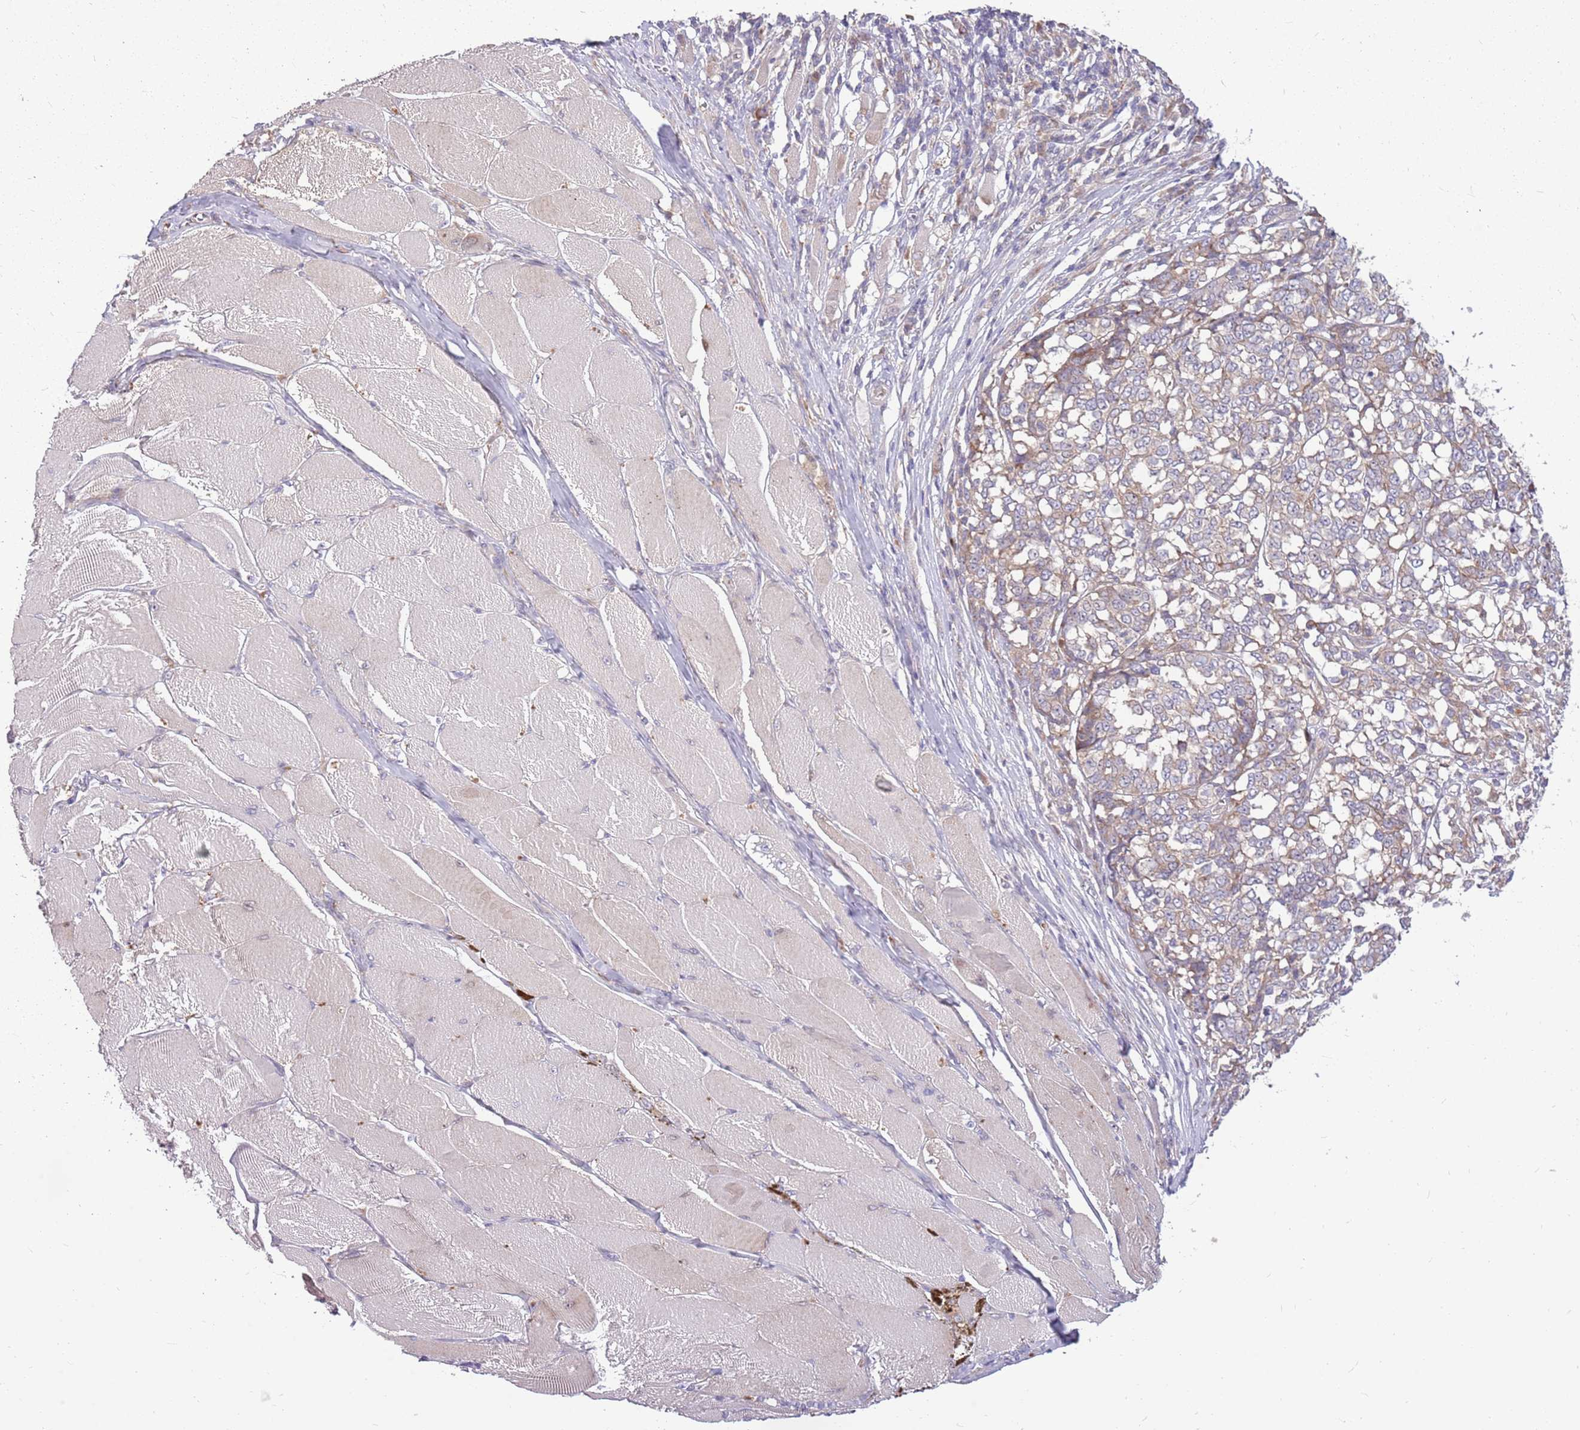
{"staining": {"intensity": "weak", "quantity": "<25%", "location": "cytoplasmic/membranous"}, "tissue": "melanoma", "cell_type": "Tumor cells", "image_type": "cancer", "snomed": [{"axis": "morphology", "description": "Malignant melanoma, NOS"}, {"axis": "topography", "description": "Skin"}], "caption": "Malignant melanoma was stained to show a protein in brown. There is no significant expression in tumor cells. (Stains: DAB immunohistochemistry (IHC) with hematoxylin counter stain, Microscopy: brightfield microscopy at high magnification).", "gene": "PPP1R27", "patient": {"sex": "female", "age": 72}}